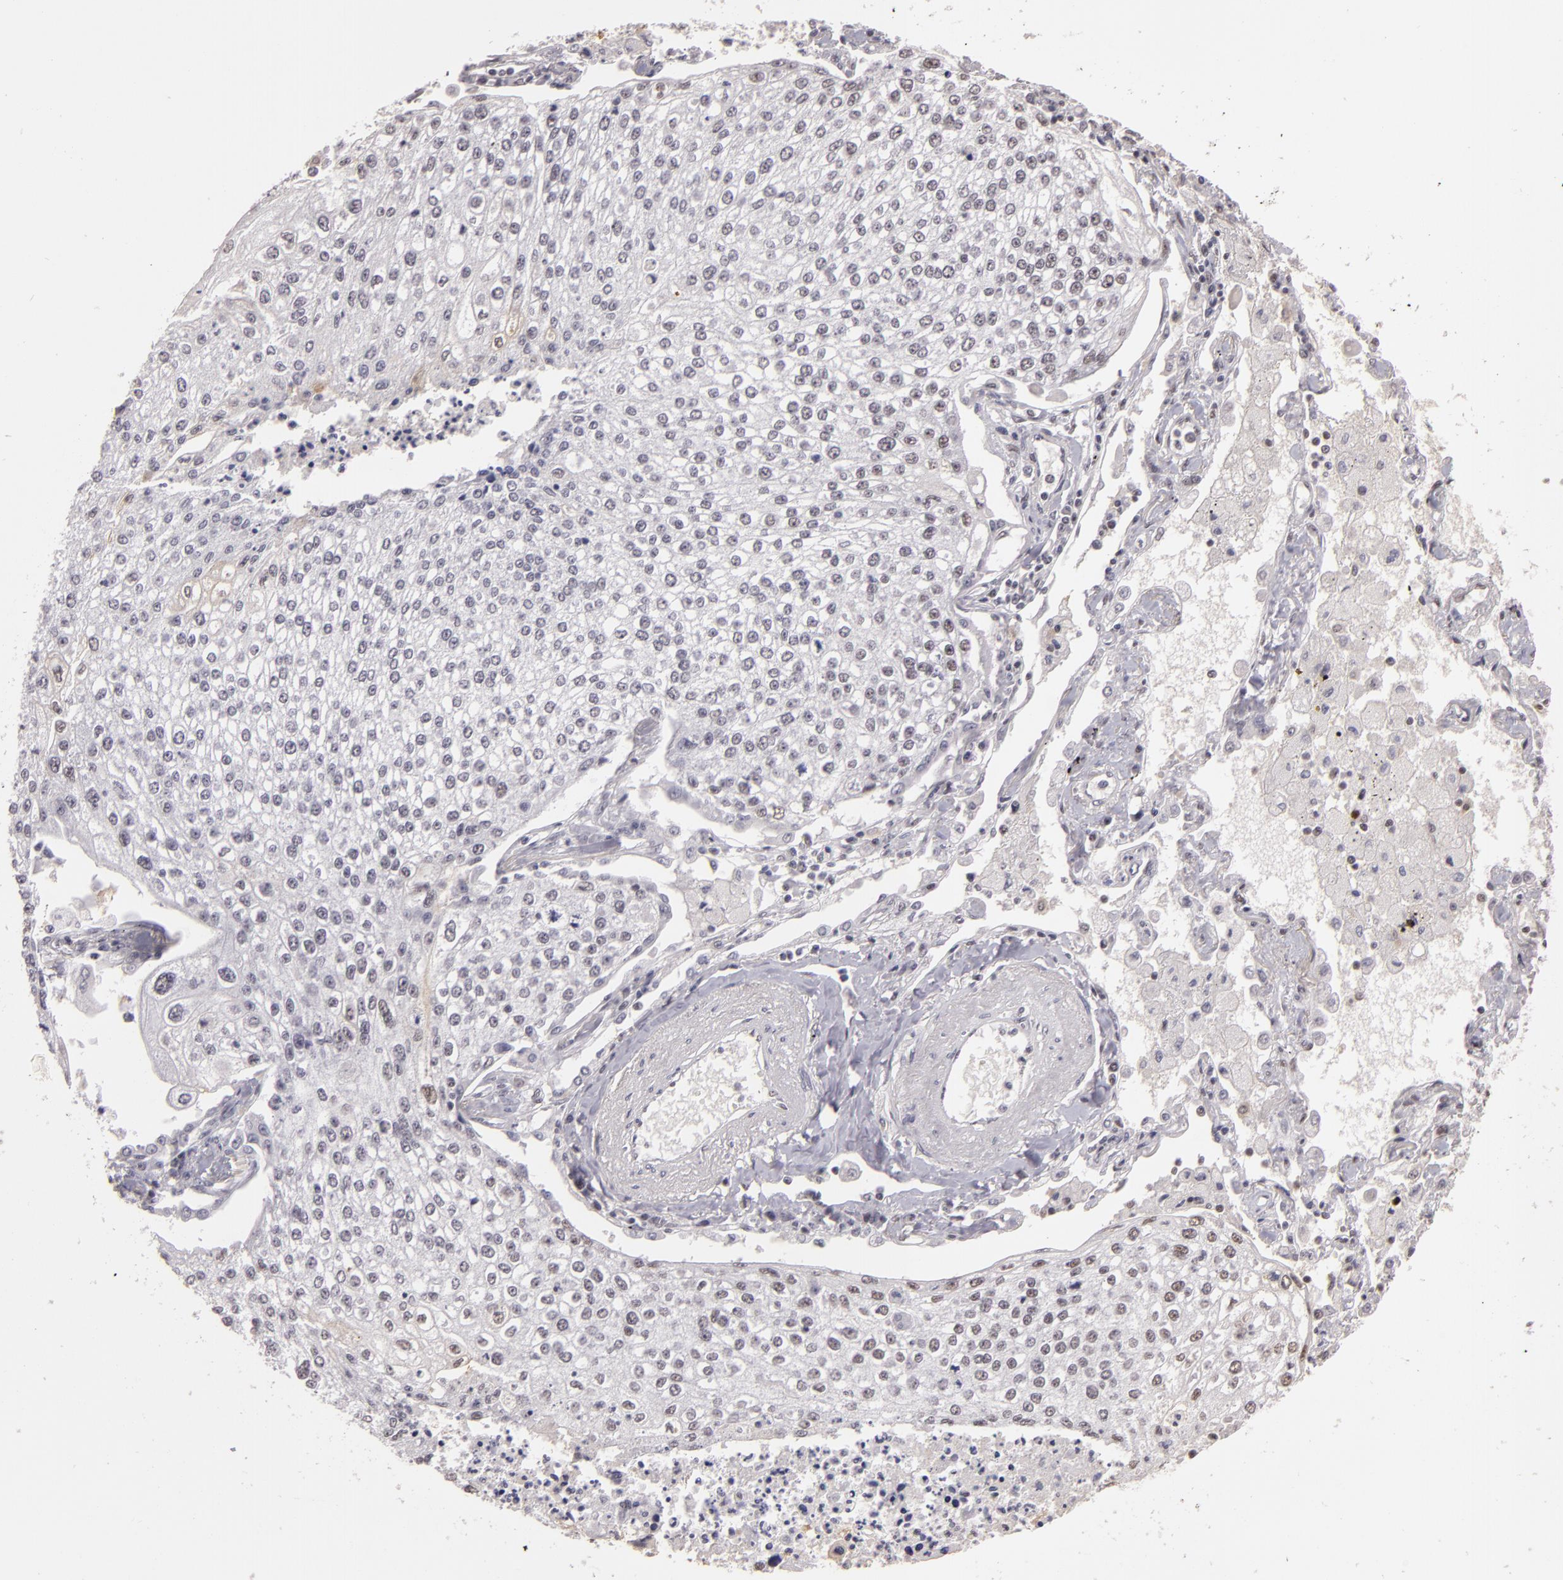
{"staining": {"intensity": "weak", "quantity": "<25%", "location": "nuclear"}, "tissue": "lung cancer", "cell_type": "Tumor cells", "image_type": "cancer", "snomed": [{"axis": "morphology", "description": "Squamous cell carcinoma, NOS"}, {"axis": "topography", "description": "Lung"}], "caption": "Tumor cells are negative for brown protein staining in lung cancer (squamous cell carcinoma). (DAB (3,3'-diaminobenzidine) immunohistochemistry (IHC) with hematoxylin counter stain).", "gene": "INTS6", "patient": {"sex": "male", "age": 75}}